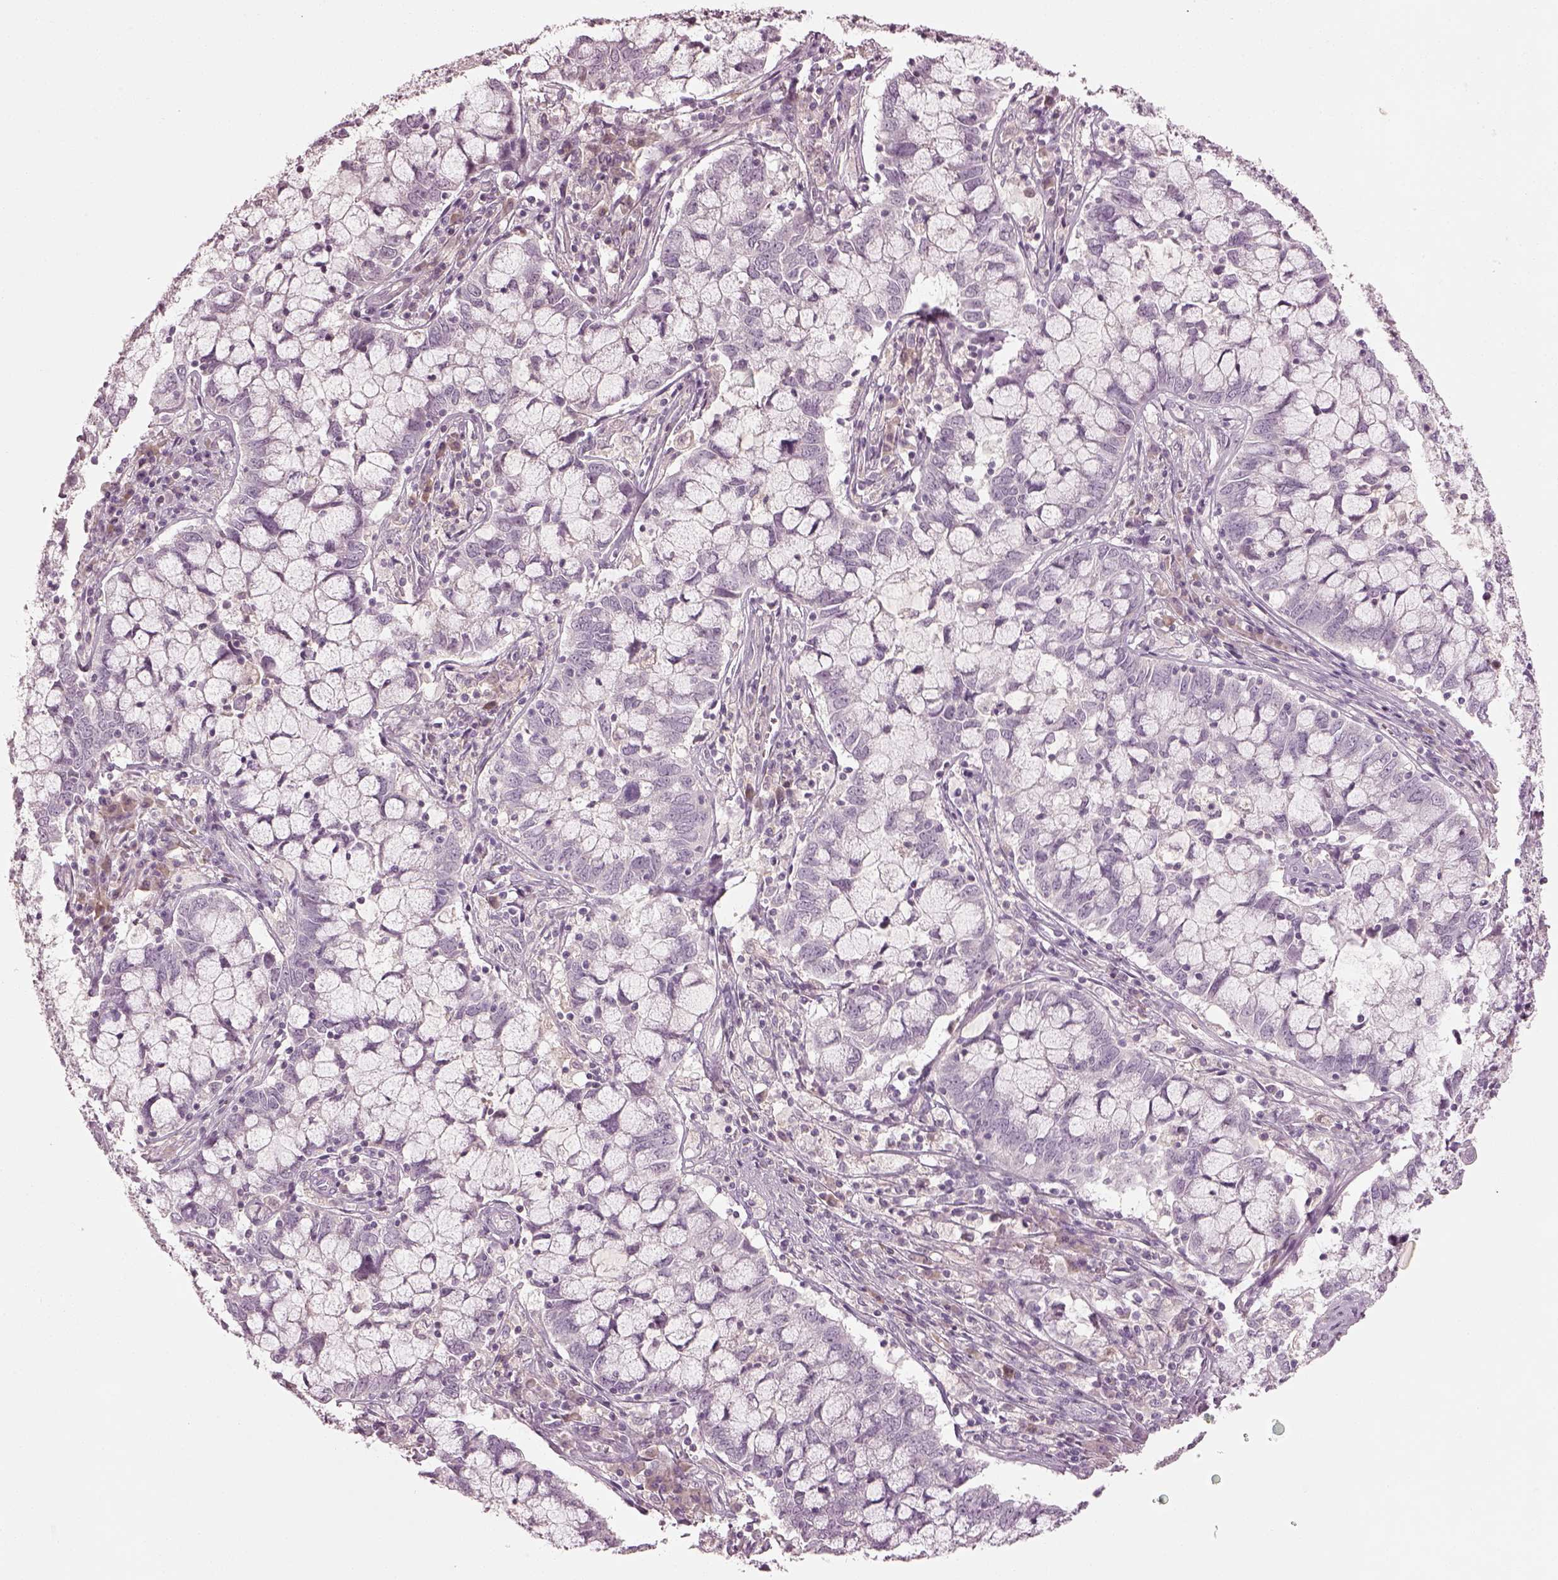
{"staining": {"intensity": "negative", "quantity": "none", "location": "none"}, "tissue": "cervical cancer", "cell_type": "Tumor cells", "image_type": "cancer", "snomed": [{"axis": "morphology", "description": "Adenocarcinoma, NOS"}, {"axis": "topography", "description": "Cervix"}], "caption": "The photomicrograph reveals no staining of tumor cells in cervical adenocarcinoma.", "gene": "SPATA6L", "patient": {"sex": "female", "age": 40}}